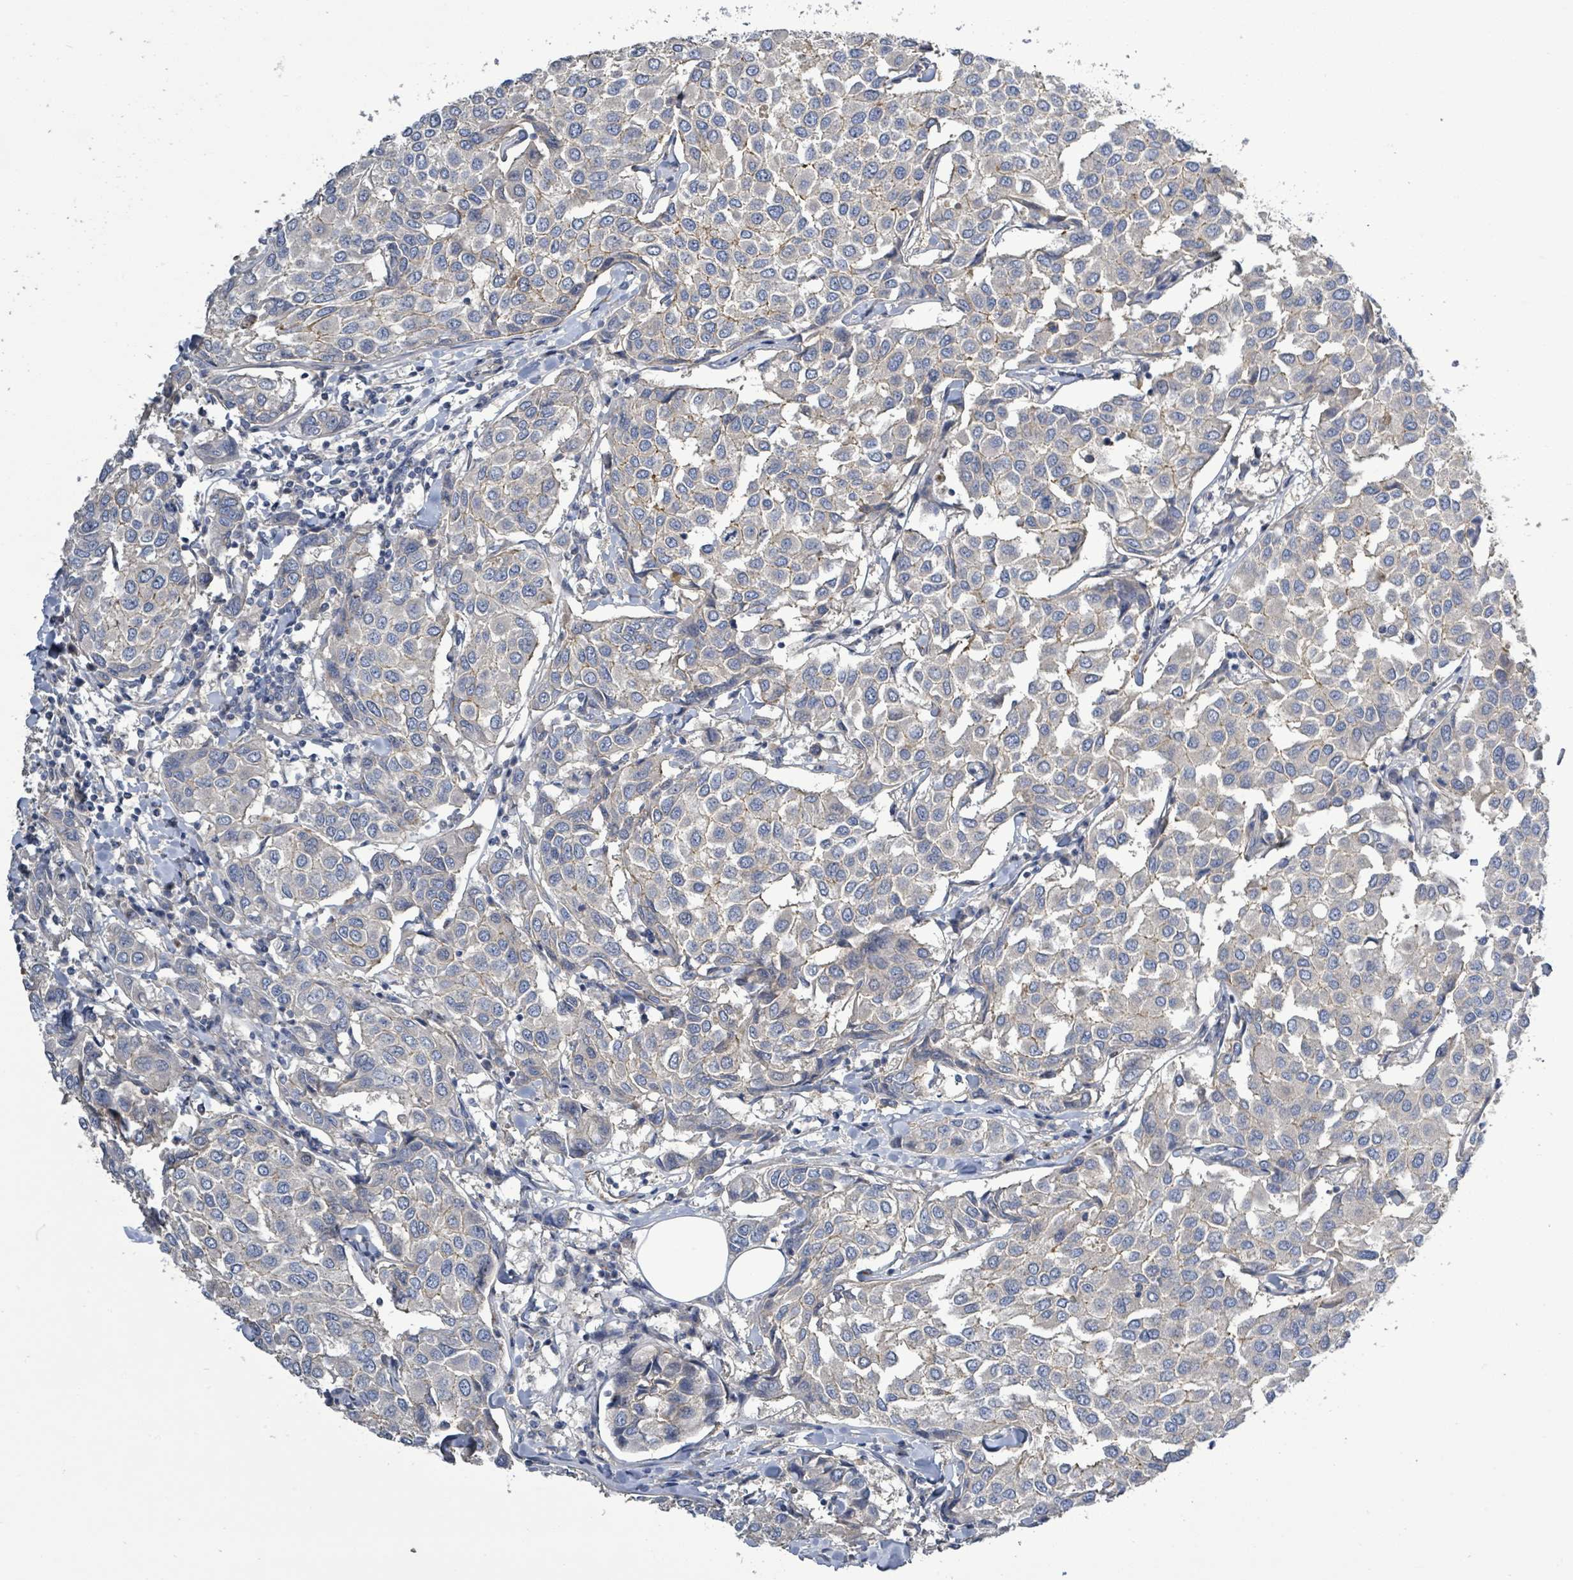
{"staining": {"intensity": "weak", "quantity": "<25%", "location": "cytoplasmic/membranous"}, "tissue": "breast cancer", "cell_type": "Tumor cells", "image_type": "cancer", "snomed": [{"axis": "morphology", "description": "Duct carcinoma"}, {"axis": "topography", "description": "Breast"}], "caption": "Tumor cells show no significant protein expression in breast cancer.", "gene": "KRAS", "patient": {"sex": "female", "age": 55}}